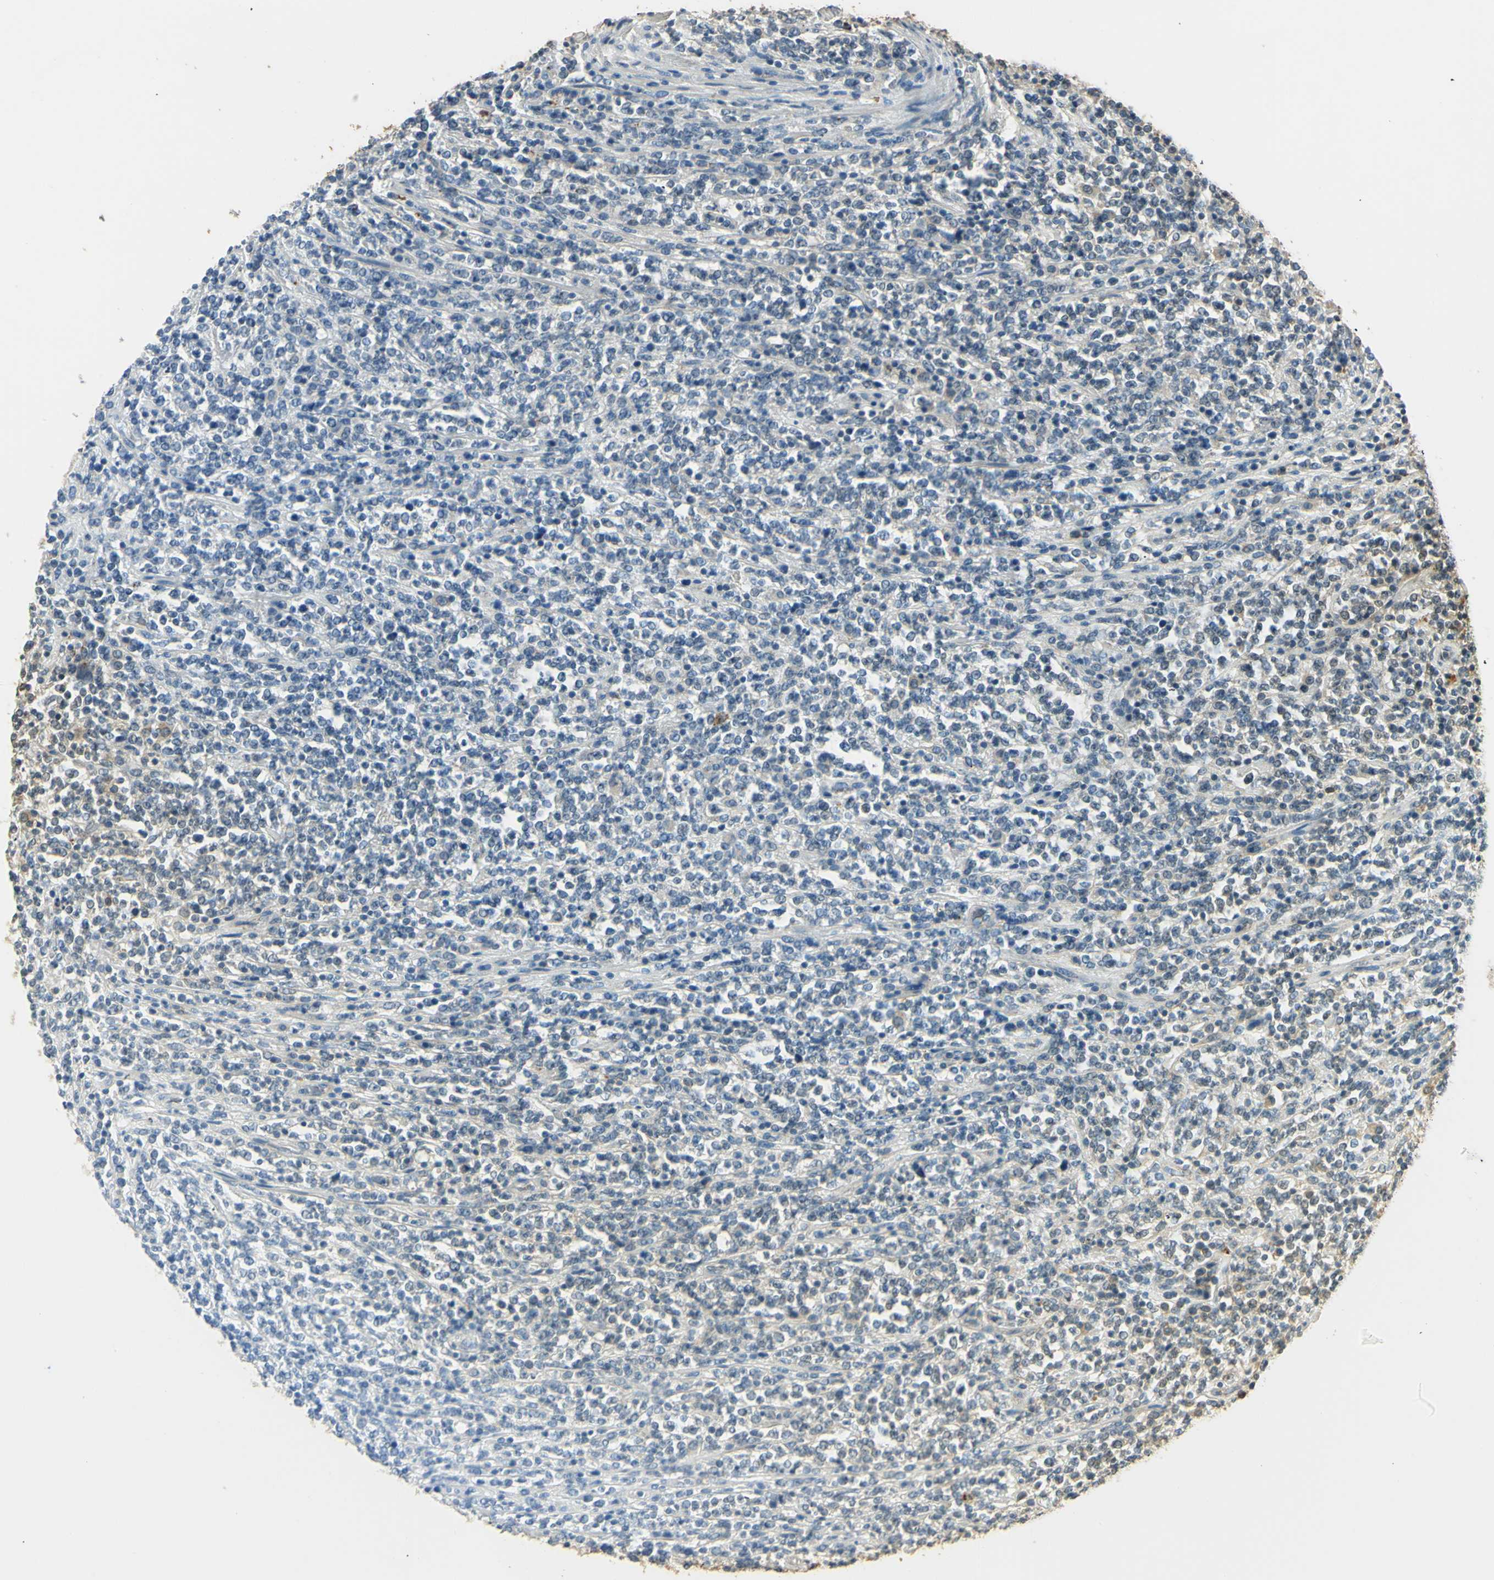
{"staining": {"intensity": "negative", "quantity": "none", "location": "none"}, "tissue": "lymphoma", "cell_type": "Tumor cells", "image_type": "cancer", "snomed": [{"axis": "morphology", "description": "Malignant lymphoma, non-Hodgkin's type, High grade"}, {"axis": "topography", "description": "Soft tissue"}], "caption": "Histopathology image shows no significant protein positivity in tumor cells of malignant lymphoma, non-Hodgkin's type (high-grade). Nuclei are stained in blue.", "gene": "ARHGEF17", "patient": {"sex": "male", "age": 18}}